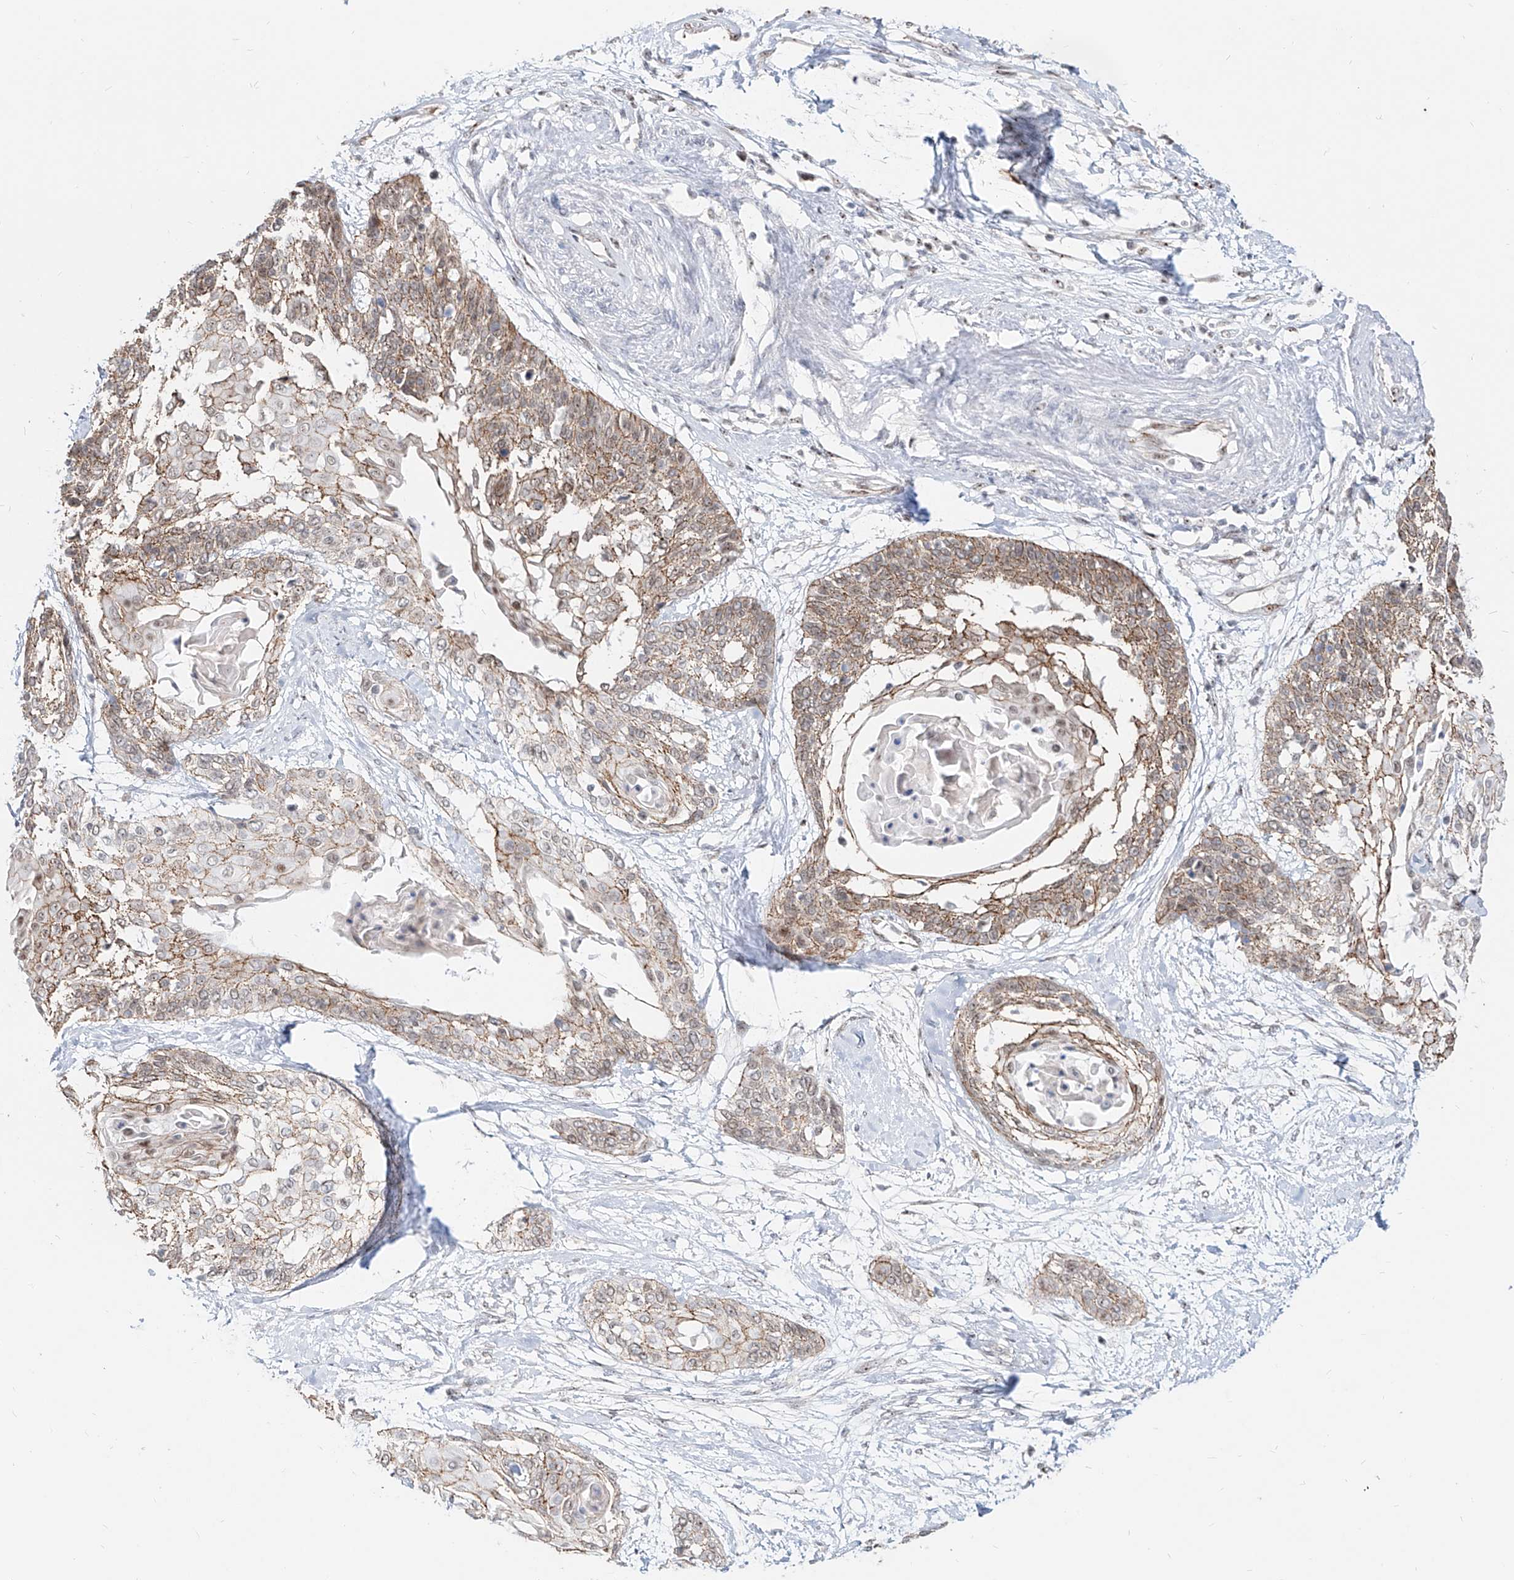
{"staining": {"intensity": "weak", "quantity": "25%-75%", "location": "cytoplasmic/membranous"}, "tissue": "cervical cancer", "cell_type": "Tumor cells", "image_type": "cancer", "snomed": [{"axis": "morphology", "description": "Squamous cell carcinoma, NOS"}, {"axis": "topography", "description": "Cervix"}], "caption": "Tumor cells exhibit low levels of weak cytoplasmic/membranous positivity in approximately 25%-75% of cells in squamous cell carcinoma (cervical).", "gene": "ZNF710", "patient": {"sex": "female", "age": 57}}